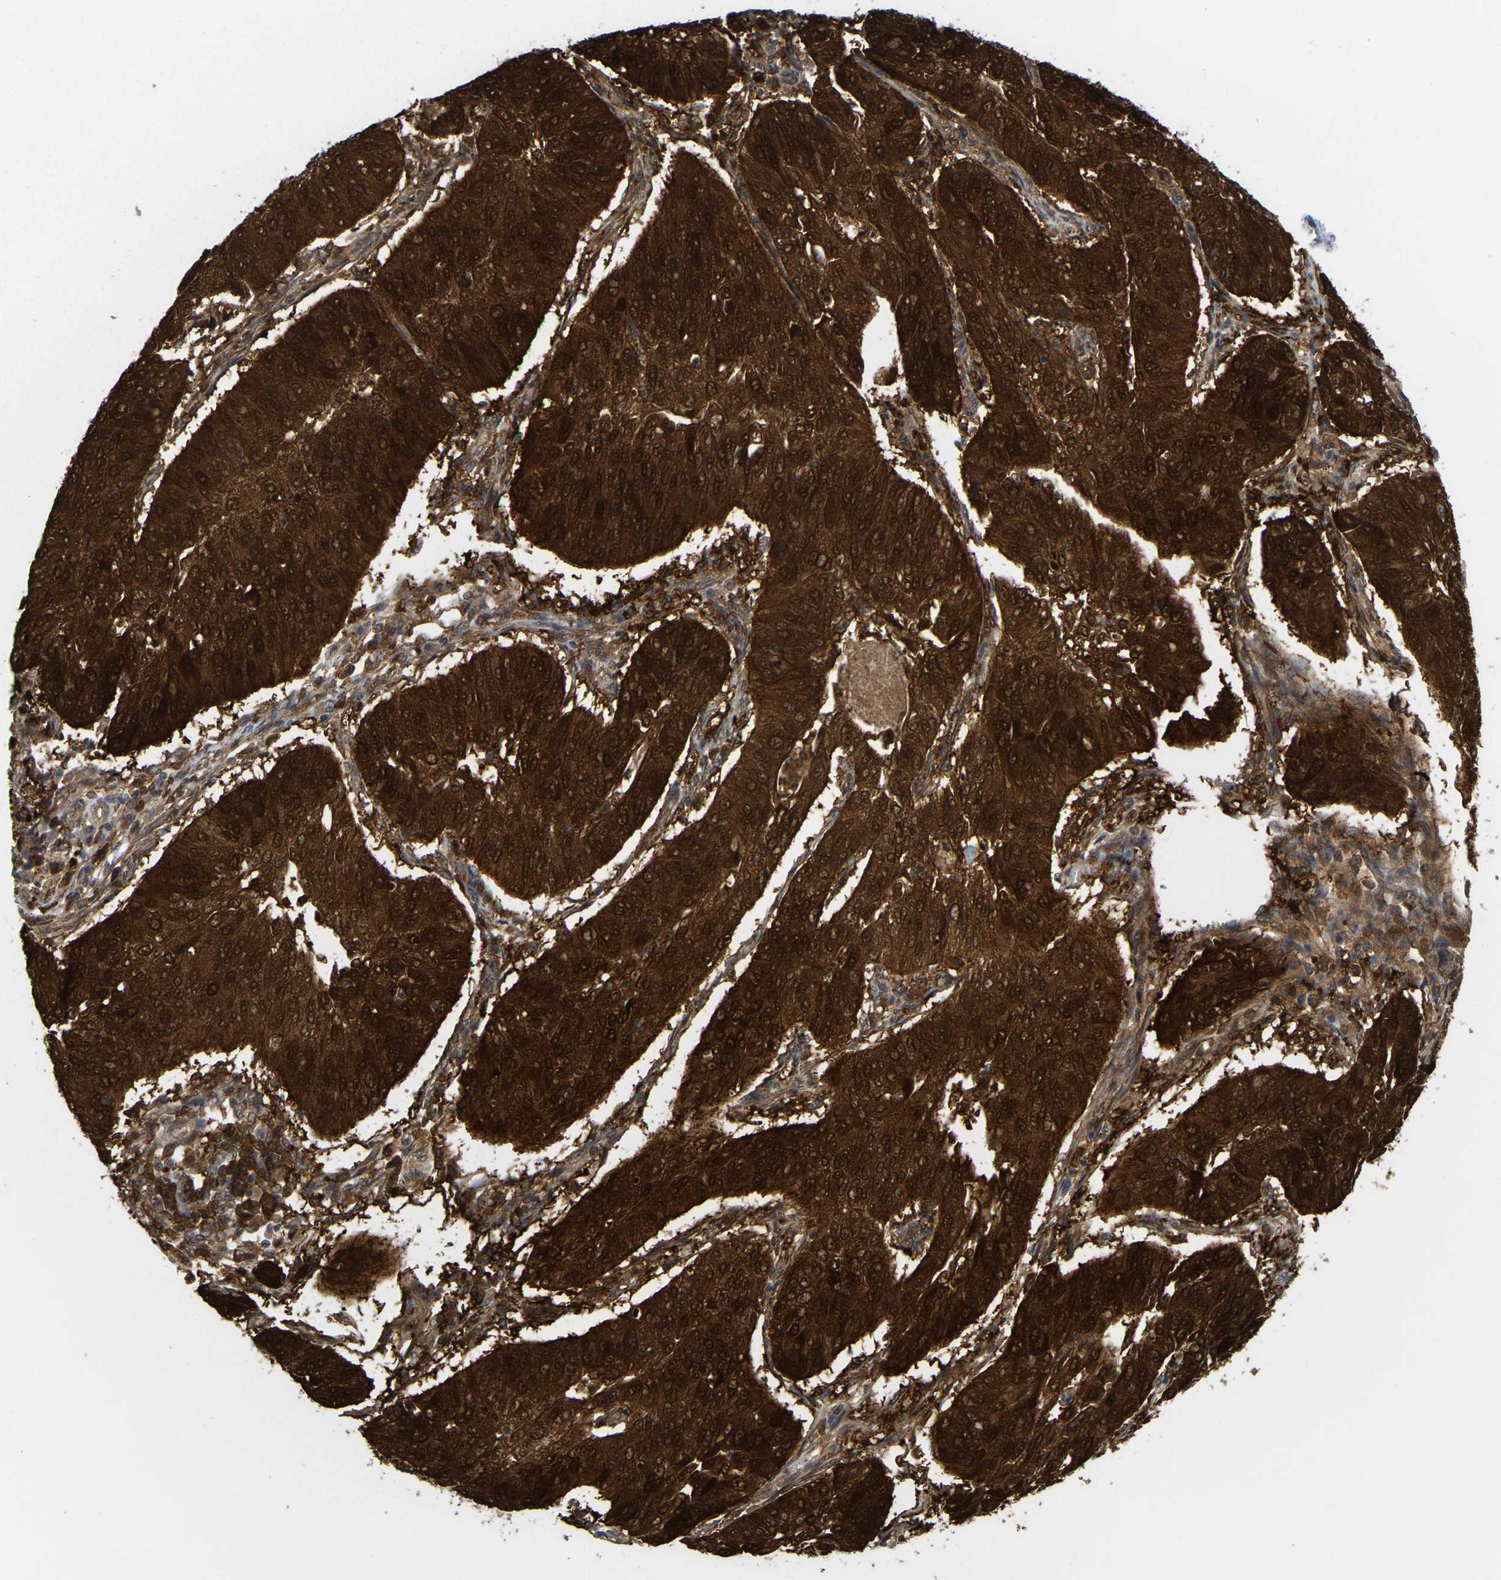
{"staining": {"intensity": "strong", "quantity": ">75%", "location": "cytoplasmic/membranous"}, "tissue": "cervical cancer", "cell_type": "Tumor cells", "image_type": "cancer", "snomed": [{"axis": "morphology", "description": "Normal tissue, NOS"}, {"axis": "morphology", "description": "Squamous cell carcinoma, NOS"}, {"axis": "topography", "description": "Cervix"}], "caption": "Tumor cells display high levels of strong cytoplasmic/membranous positivity in approximately >75% of cells in human cervical cancer (squamous cell carcinoma).", "gene": "SERPINB5", "patient": {"sex": "female", "age": 39}}